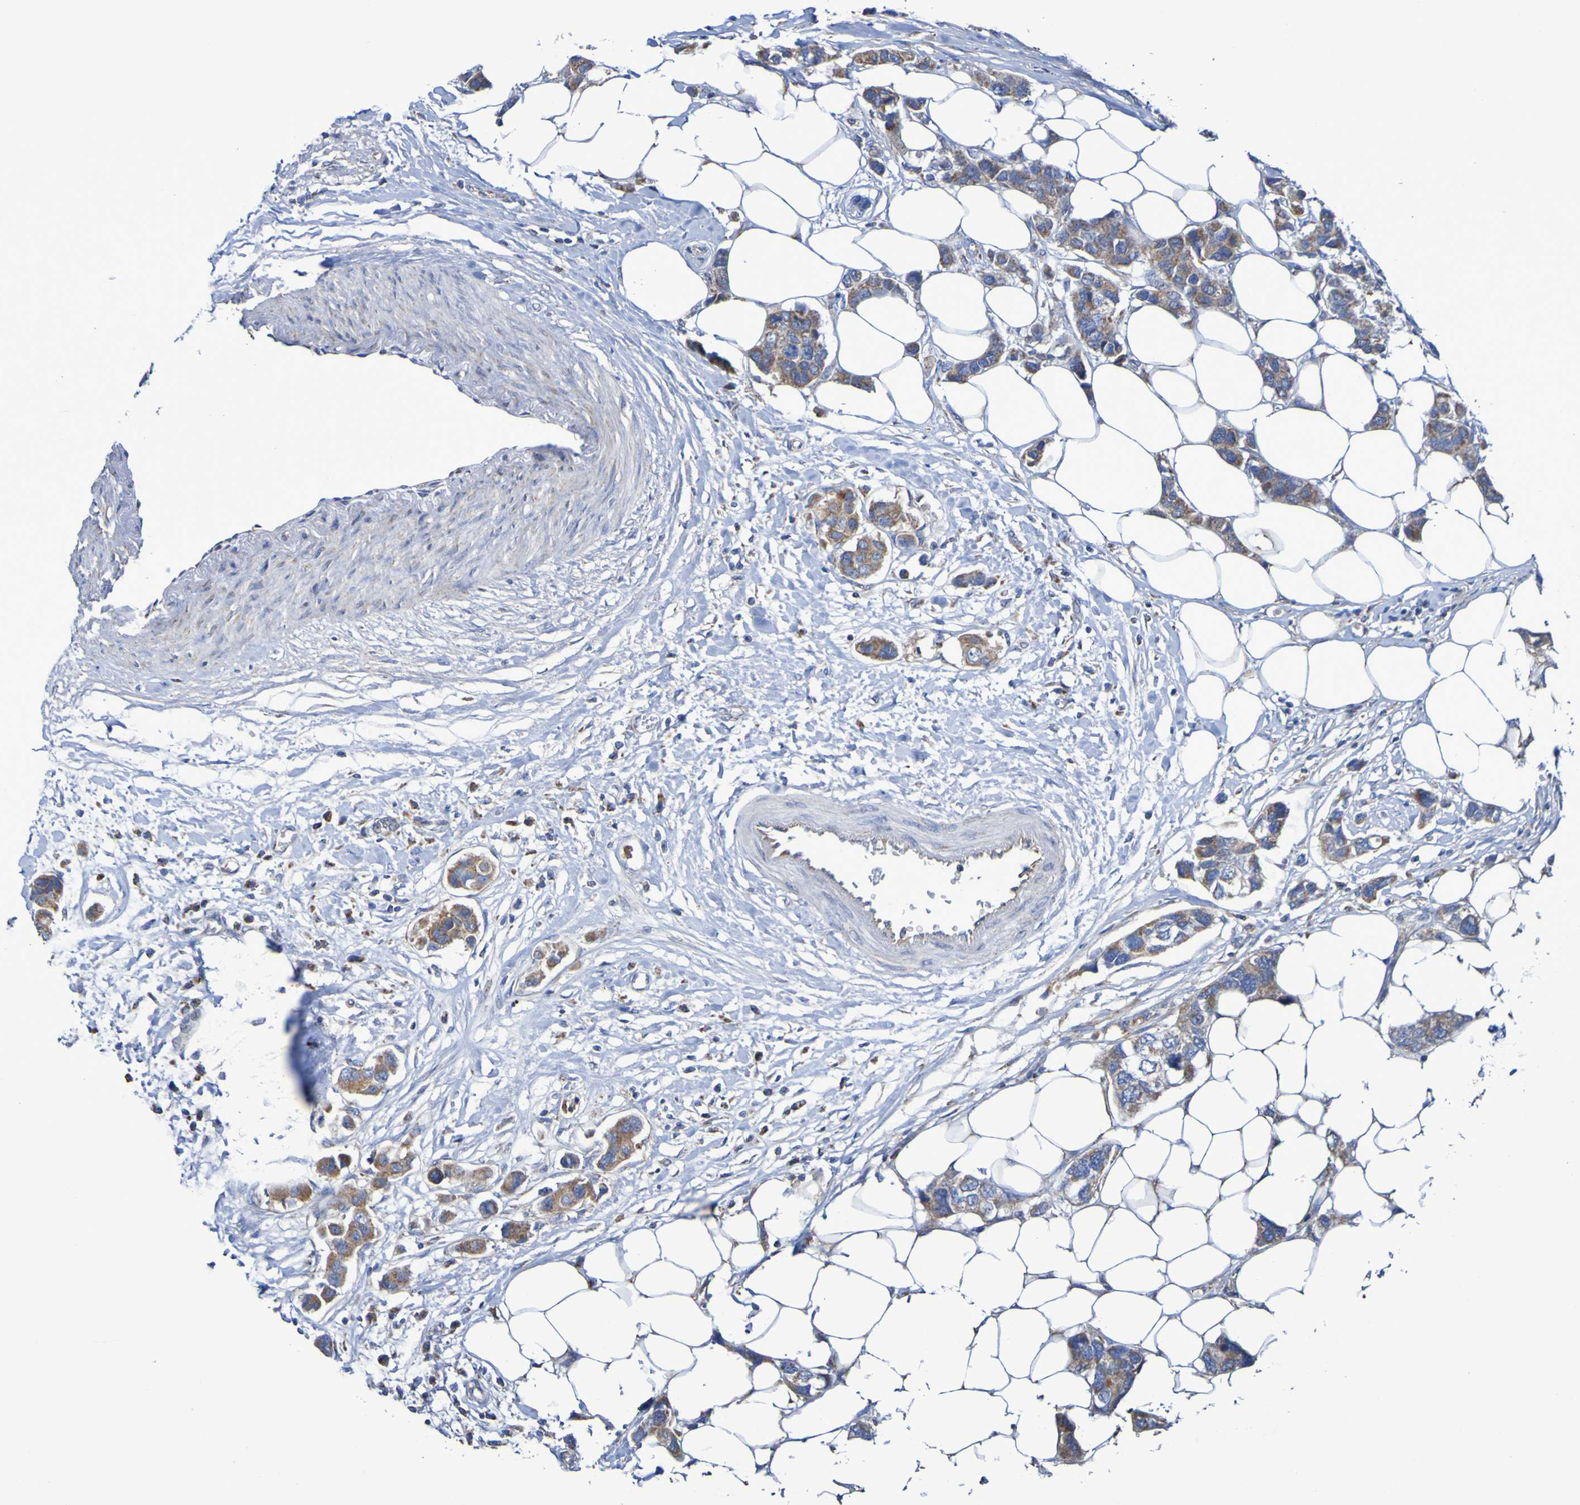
{"staining": {"intensity": "moderate", "quantity": ">75%", "location": "cytoplasmic/membranous"}, "tissue": "breast cancer", "cell_type": "Tumor cells", "image_type": "cancer", "snomed": [{"axis": "morphology", "description": "Normal tissue, NOS"}, {"axis": "morphology", "description": "Duct carcinoma"}, {"axis": "topography", "description": "Breast"}], "caption": "The immunohistochemical stain highlights moderate cytoplasmic/membranous positivity in tumor cells of breast invasive ductal carcinoma tissue.", "gene": "CNTN2", "patient": {"sex": "female", "age": 50}}